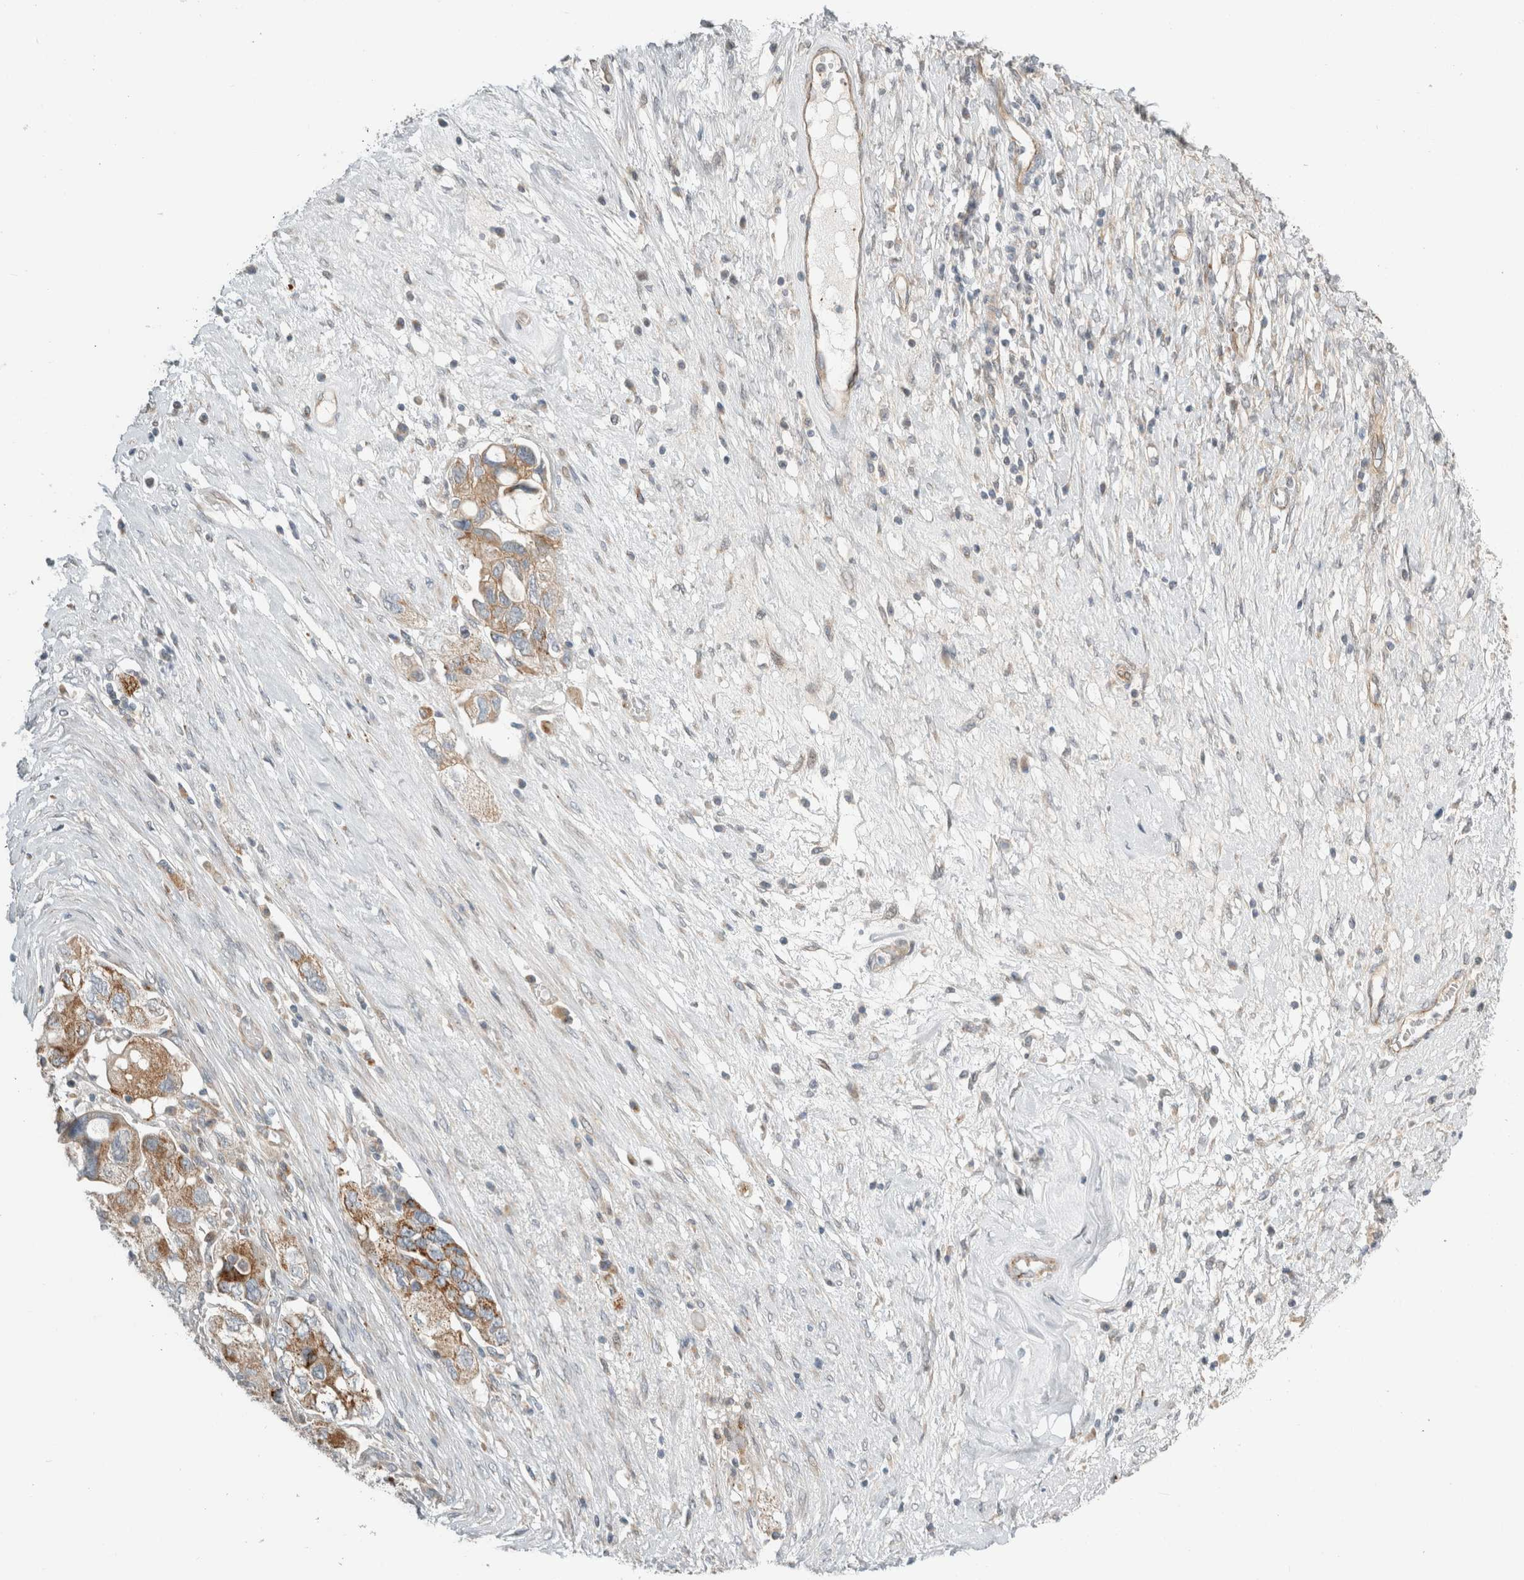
{"staining": {"intensity": "moderate", "quantity": ">75%", "location": "cytoplasmic/membranous"}, "tissue": "ovarian cancer", "cell_type": "Tumor cells", "image_type": "cancer", "snomed": [{"axis": "morphology", "description": "Carcinoma, NOS"}, {"axis": "morphology", "description": "Cystadenocarcinoma, serous, NOS"}, {"axis": "topography", "description": "Ovary"}], "caption": "This is an image of immunohistochemistry (IHC) staining of ovarian serous cystadenocarcinoma, which shows moderate expression in the cytoplasmic/membranous of tumor cells.", "gene": "KPNA5", "patient": {"sex": "female", "age": 69}}